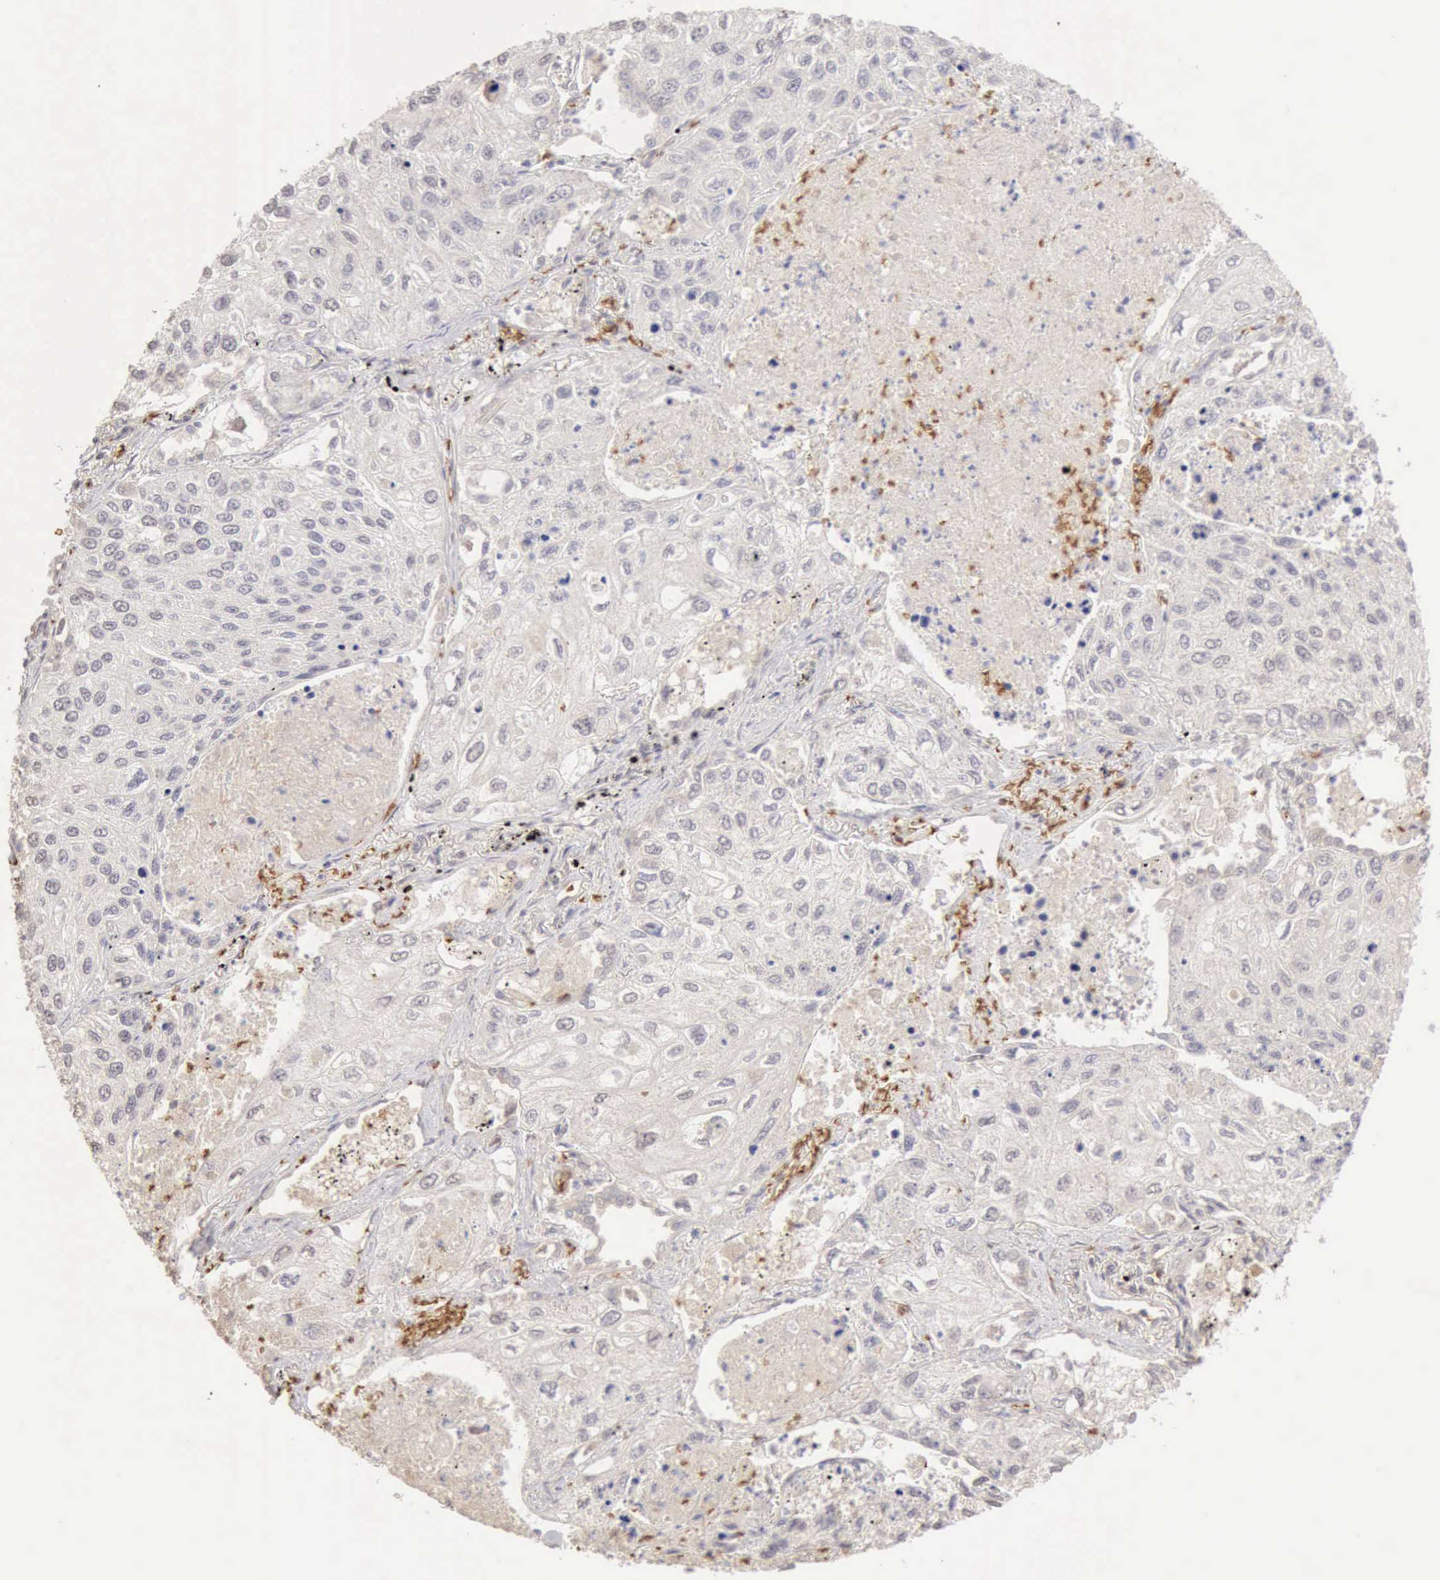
{"staining": {"intensity": "negative", "quantity": "none", "location": "none"}, "tissue": "lung cancer", "cell_type": "Tumor cells", "image_type": "cancer", "snomed": [{"axis": "morphology", "description": "Squamous cell carcinoma, NOS"}, {"axis": "topography", "description": "Lung"}], "caption": "Image shows no protein staining in tumor cells of squamous cell carcinoma (lung) tissue.", "gene": "CFI", "patient": {"sex": "male", "age": 75}}